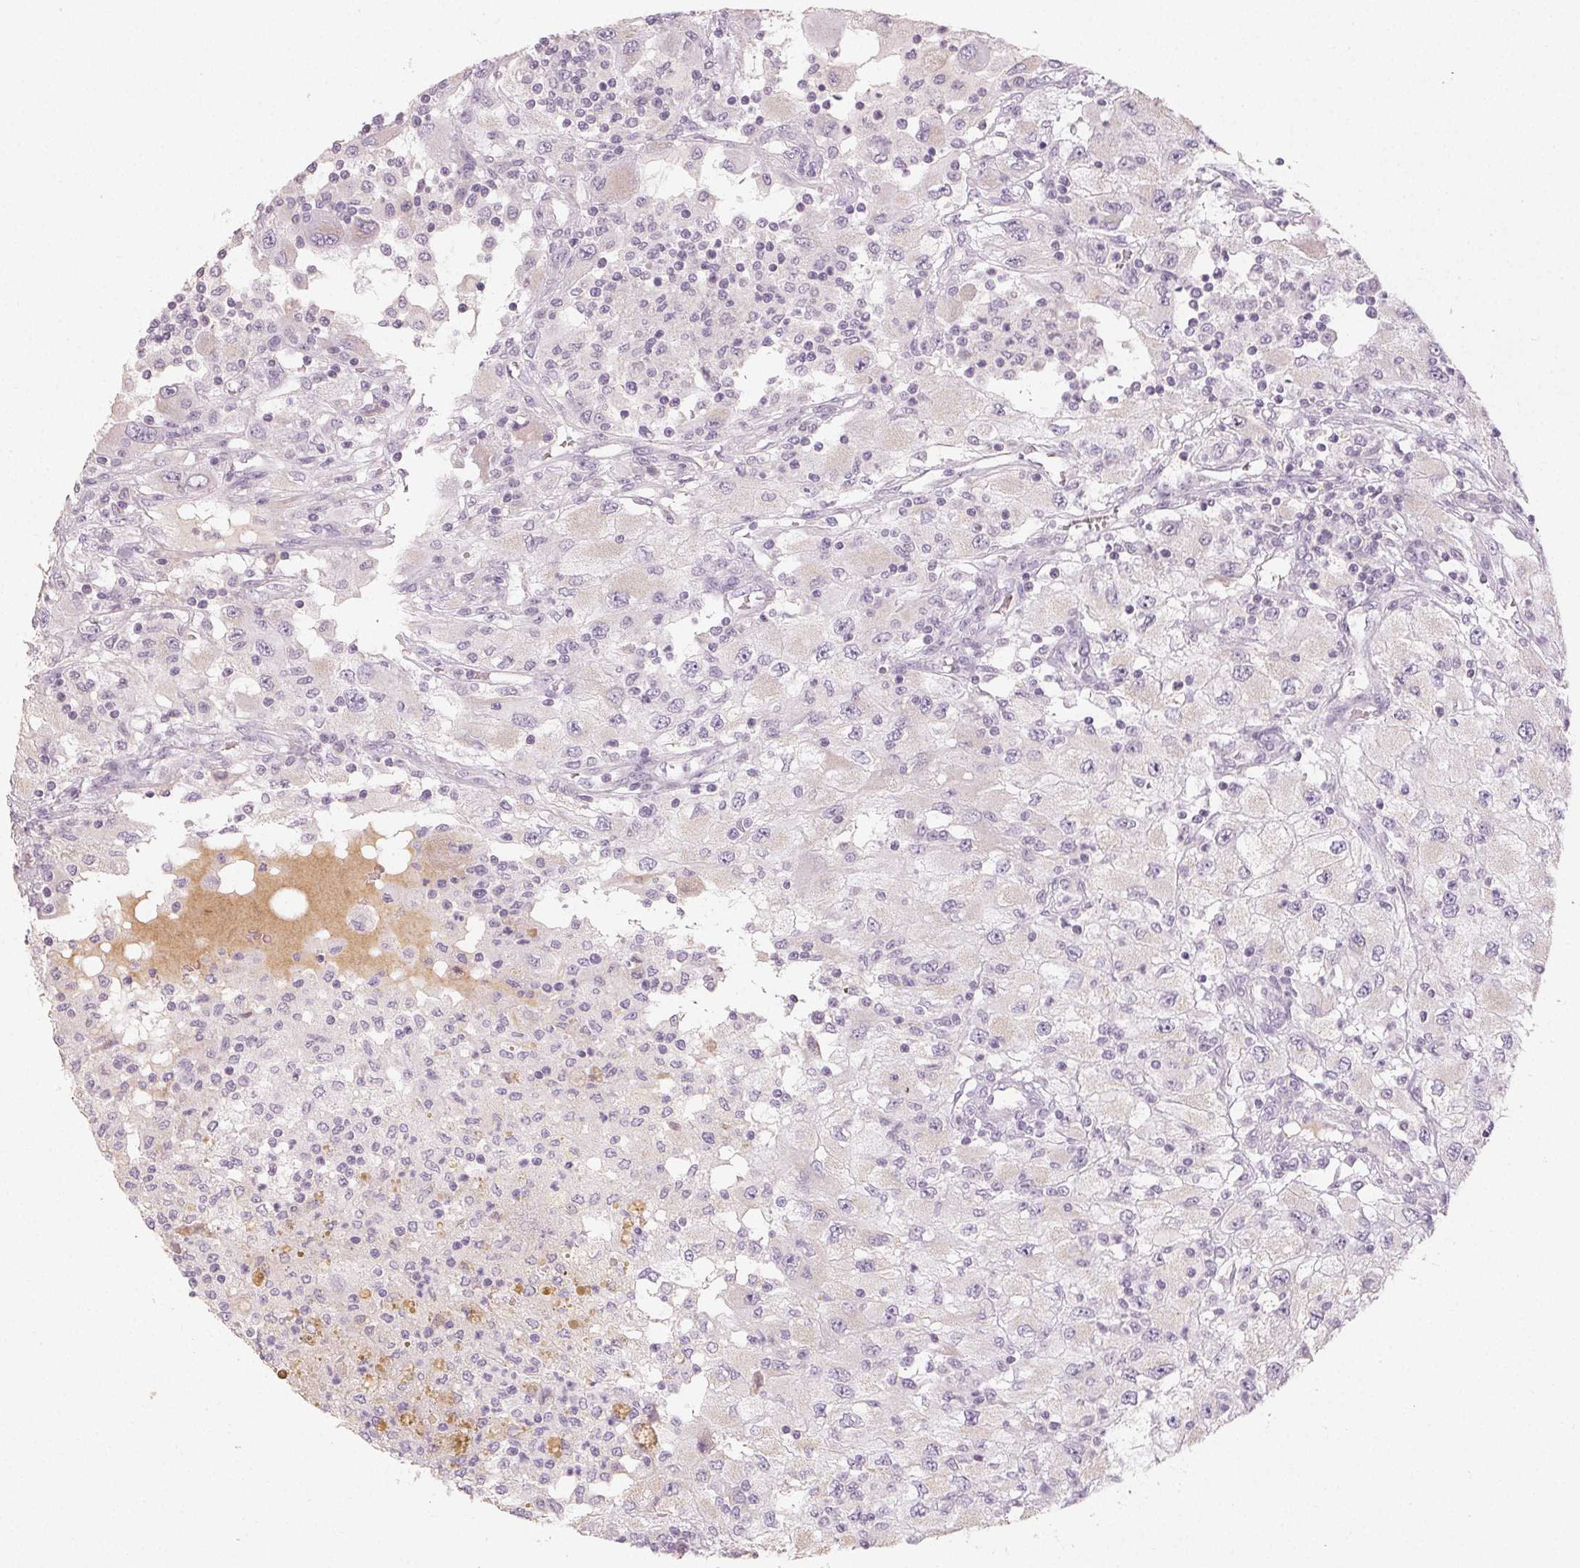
{"staining": {"intensity": "negative", "quantity": "none", "location": "none"}, "tissue": "renal cancer", "cell_type": "Tumor cells", "image_type": "cancer", "snomed": [{"axis": "morphology", "description": "Adenocarcinoma, NOS"}, {"axis": "topography", "description": "Kidney"}], "caption": "Adenocarcinoma (renal) was stained to show a protein in brown. There is no significant positivity in tumor cells.", "gene": "LVRN", "patient": {"sex": "female", "age": 67}}